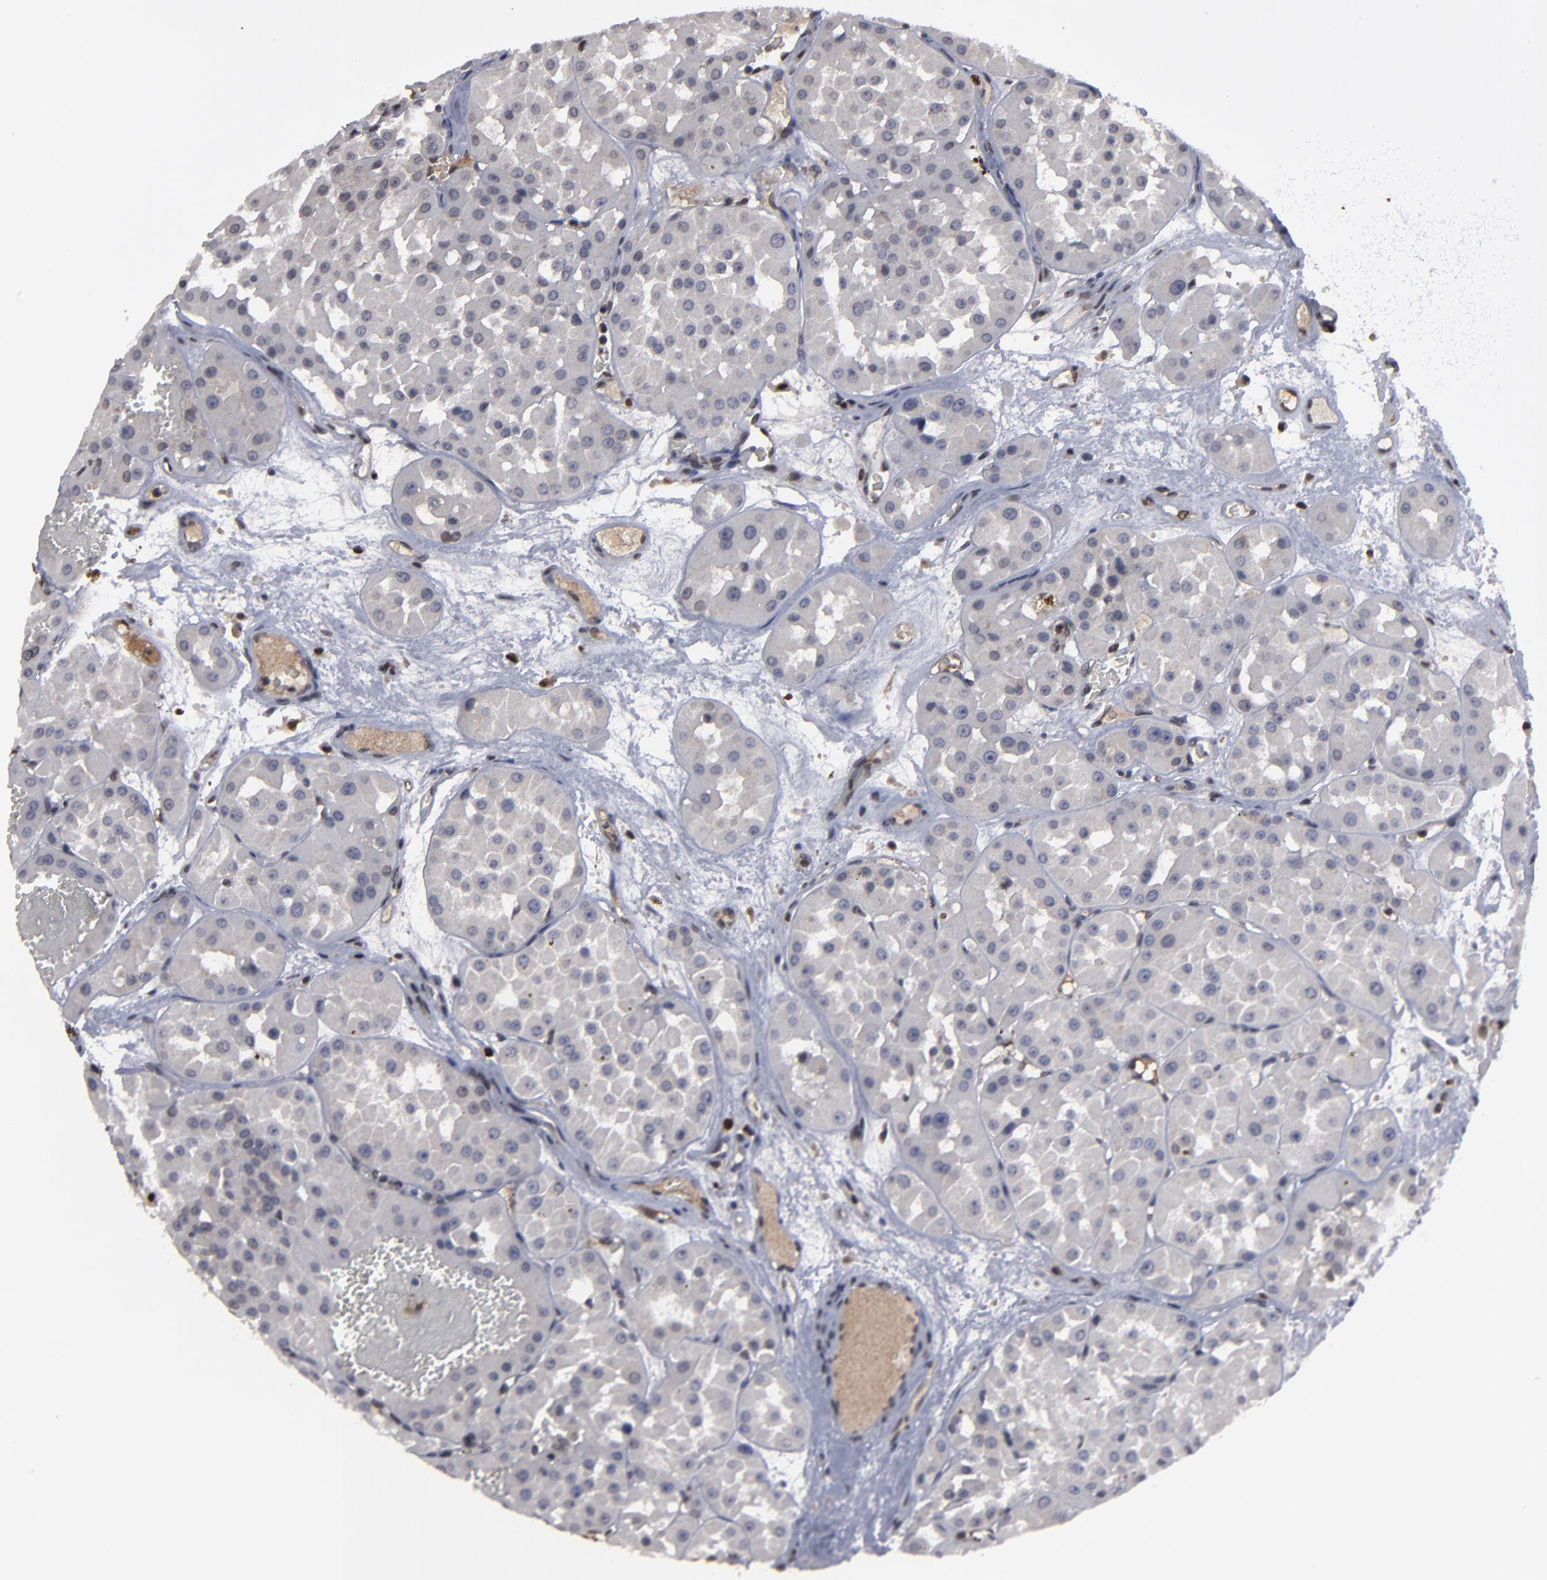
{"staining": {"intensity": "negative", "quantity": "none", "location": "none"}, "tissue": "renal cancer", "cell_type": "Tumor cells", "image_type": "cancer", "snomed": [{"axis": "morphology", "description": "Adenocarcinoma, uncertain malignant potential"}, {"axis": "topography", "description": "Kidney"}], "caption": "A micrograph of adenocarcinoma,  uncertain malignant potential (renal) stained for a protein shows no brown staining in tumor cells.", "gene": "BAZ1A", "patient": {"sex": "male", "age": 63}}